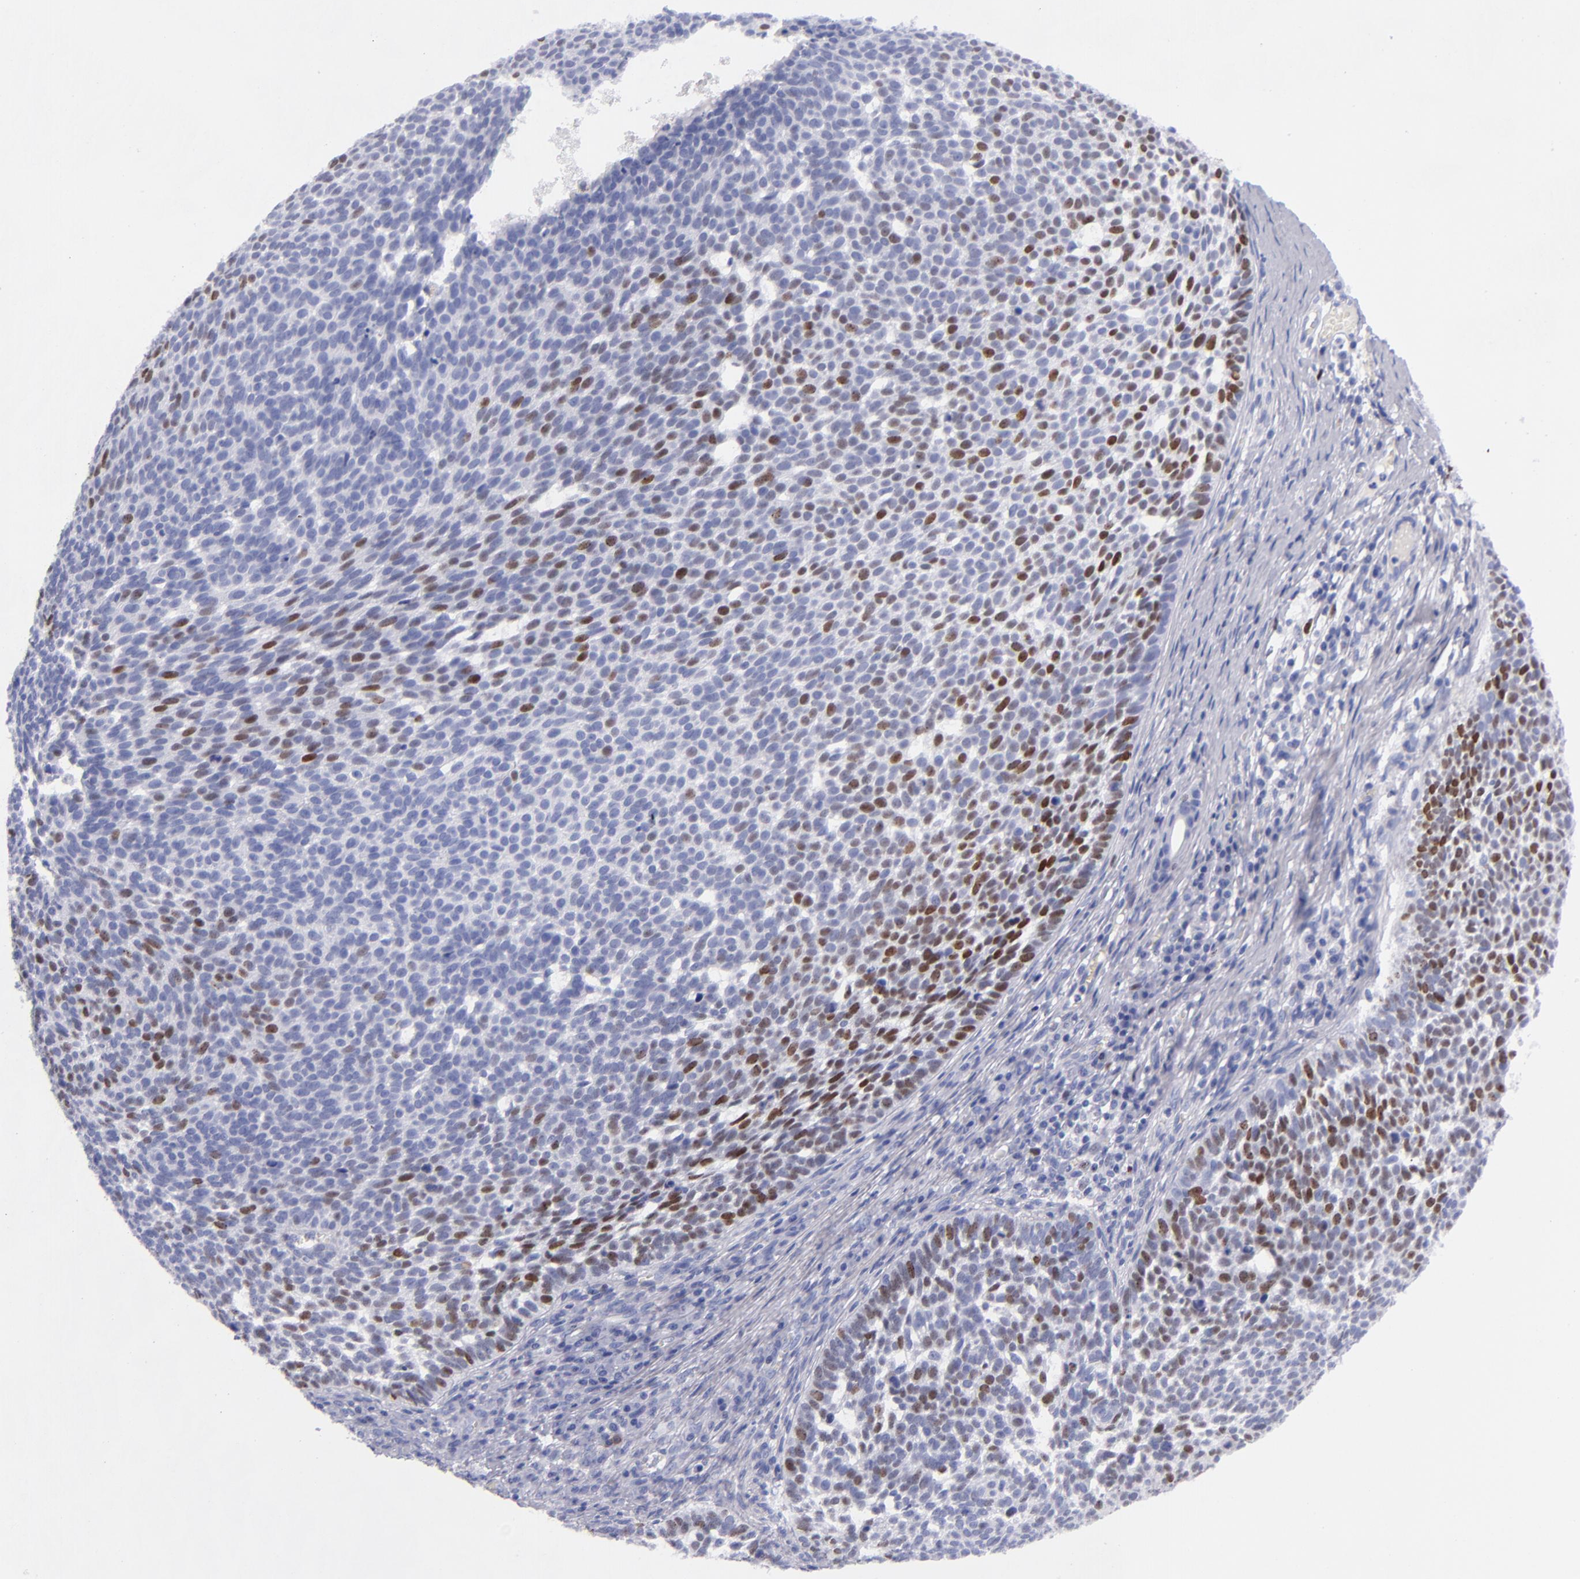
{"staining": {"intensity": "strong", "quantity": "<25%", "location": "nuclear"}, "tissue": "skin cancer", "cell_type": "Tumor cells", "image_type": "cancer", "snomed": [{"axis": "morphology", "description": "Basal cell carcinoma"}, {"axis": "topography", "description": "Skin"}], "caption": "A micrograph of human skin cancer (basal cell carcinoma) stained for a protein reveals strong nuclear brown staining in tumor cells.", "gene": "MCM7", "patient": {"sex": "male", "age": 63}}